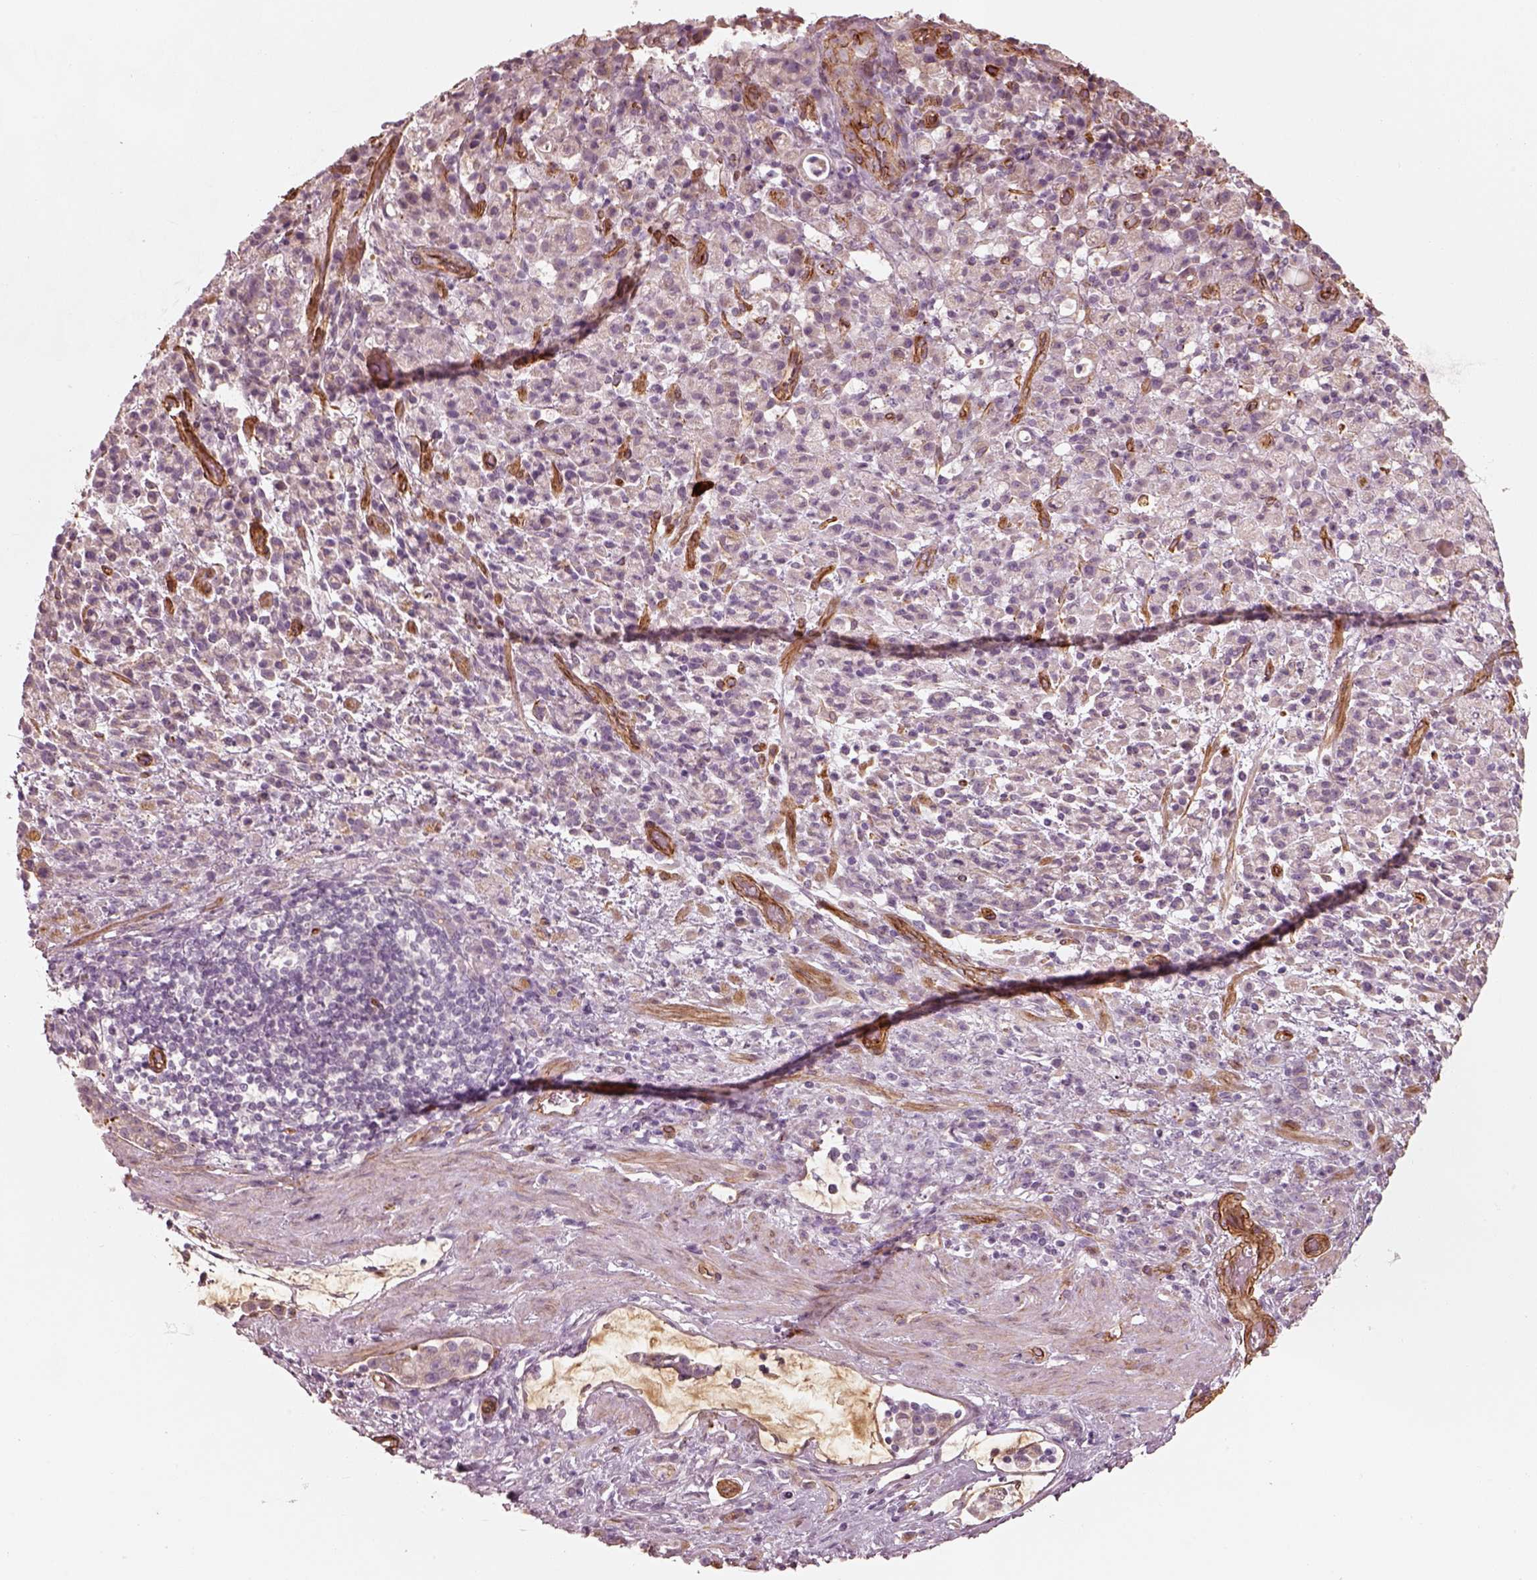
{"staining": {"intensity": "negative", "quantity": "none", "location": "none"}, "tissue": "stomach cancer", "cell_type": "Tumor cells", "image_type": "cancer", "snomed": [{"axis": "morphology", "description": "Adenocarcinoma, NOS"}, {"axis": "topography", "description": "Stomach"}], "caption": "Tumor cells show no significant positivity in adenocarcinoma (stomach).", "gene": "CRYM", "patient": {"sex": "female", "age": 60}}